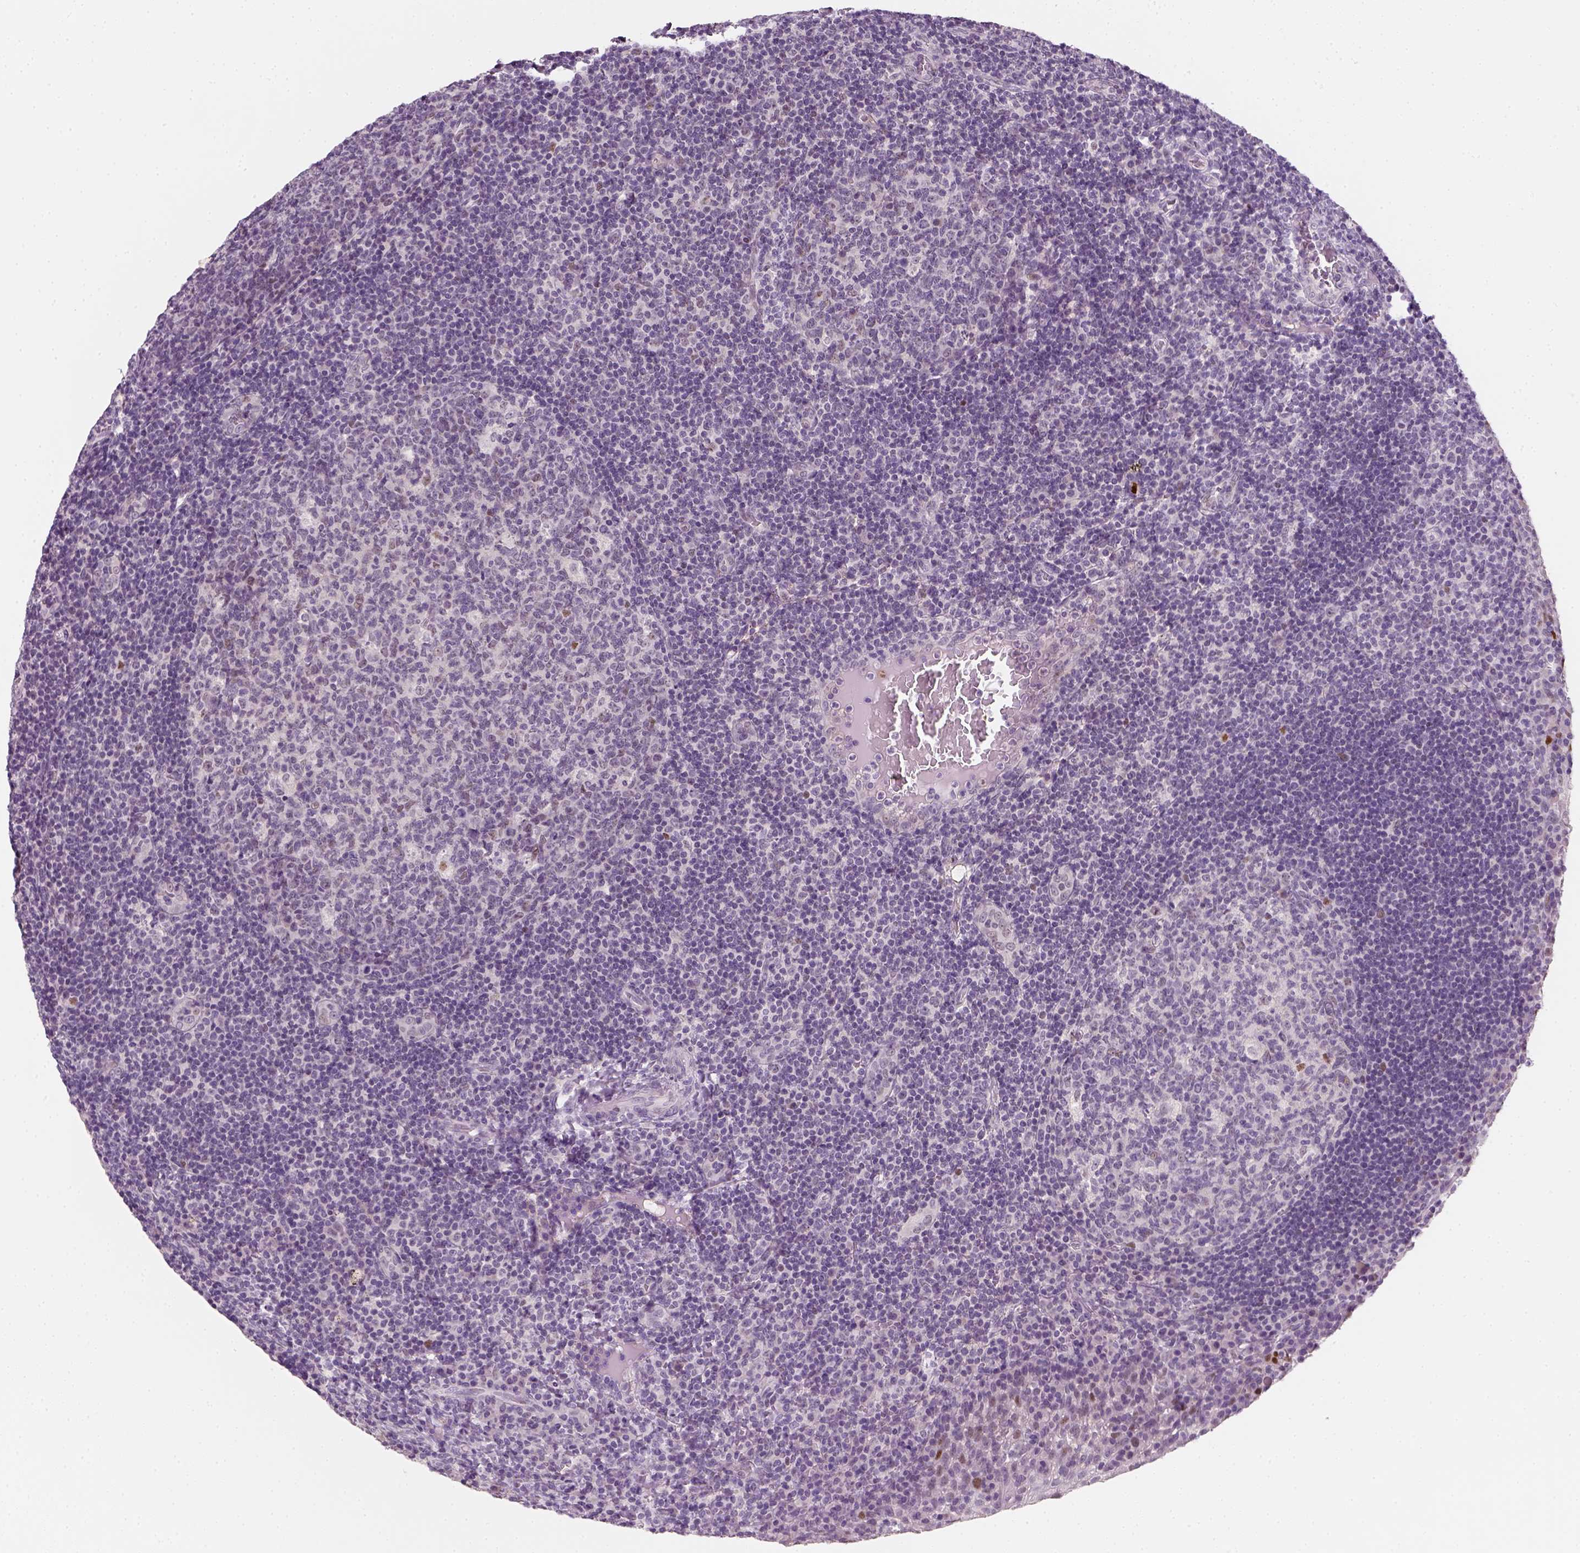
{"staining": {"intensity": "negative", "quantity": "none", "location": "none"}, "tissue": "tonsil", "cell_type": "Germinal center cells", "image_type": "normal", "snomed": [{"axis": "morphology", "description": "Normal tissue, NOS"}, {"axis": "topography", "description": "Tonsil"}], "caption": "Human tonsil stained for a protein using immunohistochemistry (IHC) demonstrates no staining in germinal center cells.", "gene": "TP53", "patient": {"sex": "male", "age": 17}}